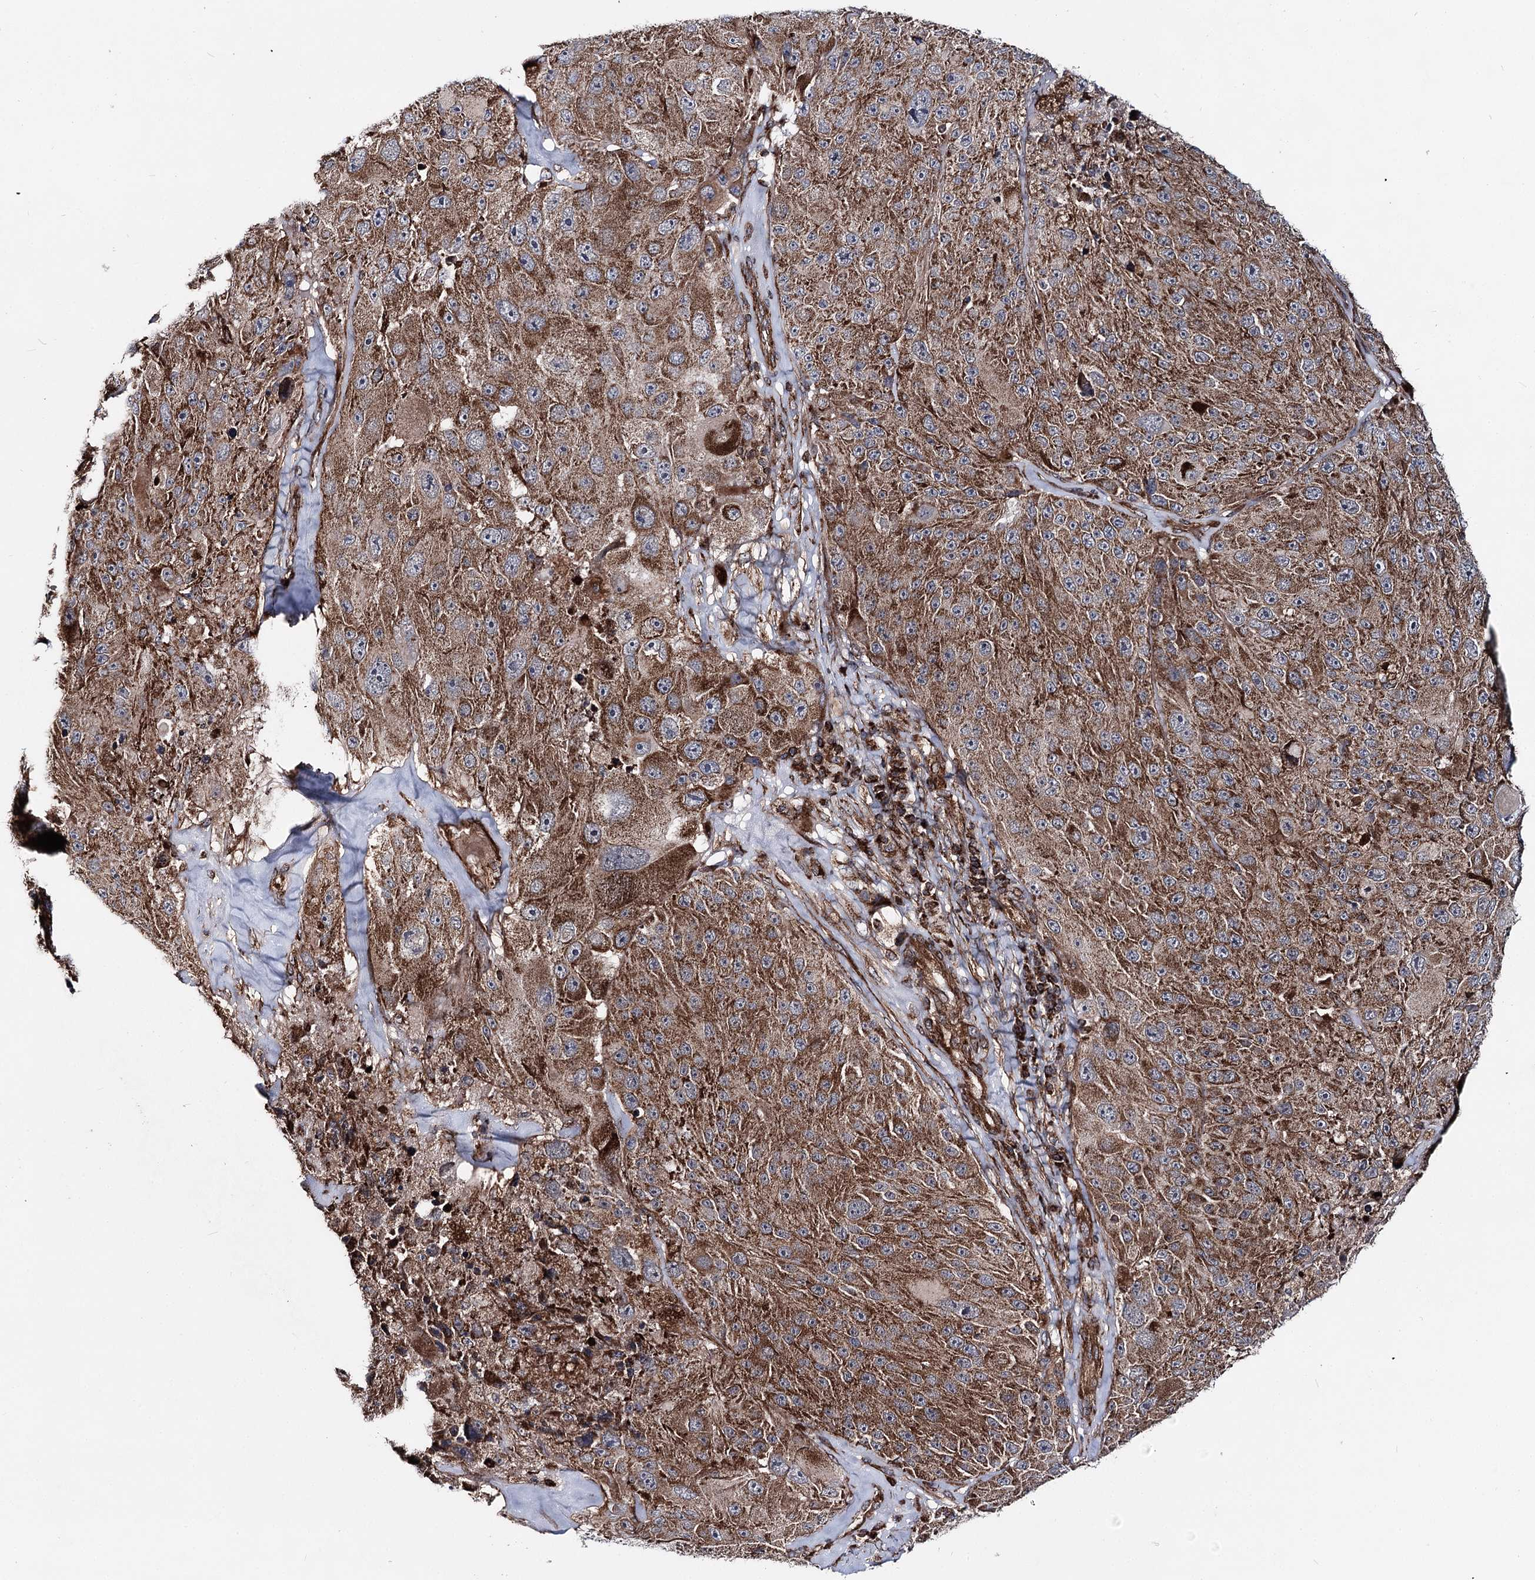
{"staining": {"intensity": "strong", "quantity": ">75%", "location": "cytoplasmic/membranous"}, "tissue": "melanoma", "cell_type": "Tumor cells", "image_type": "cancer", "snomed": [{"axis": "morphology", "description": "Malignant melanoma, Metastatic site"}, {"axis": "topography", "description": "Lymph node"}], "caption": "Immunohistochemical staining of melanoma displays high levels of strong cytoplasmic/membranous protein positivity in about >75% of tumor cells.", "gene": "FGFR1OP2", "patient": {"sex": "male", "age": 62}}